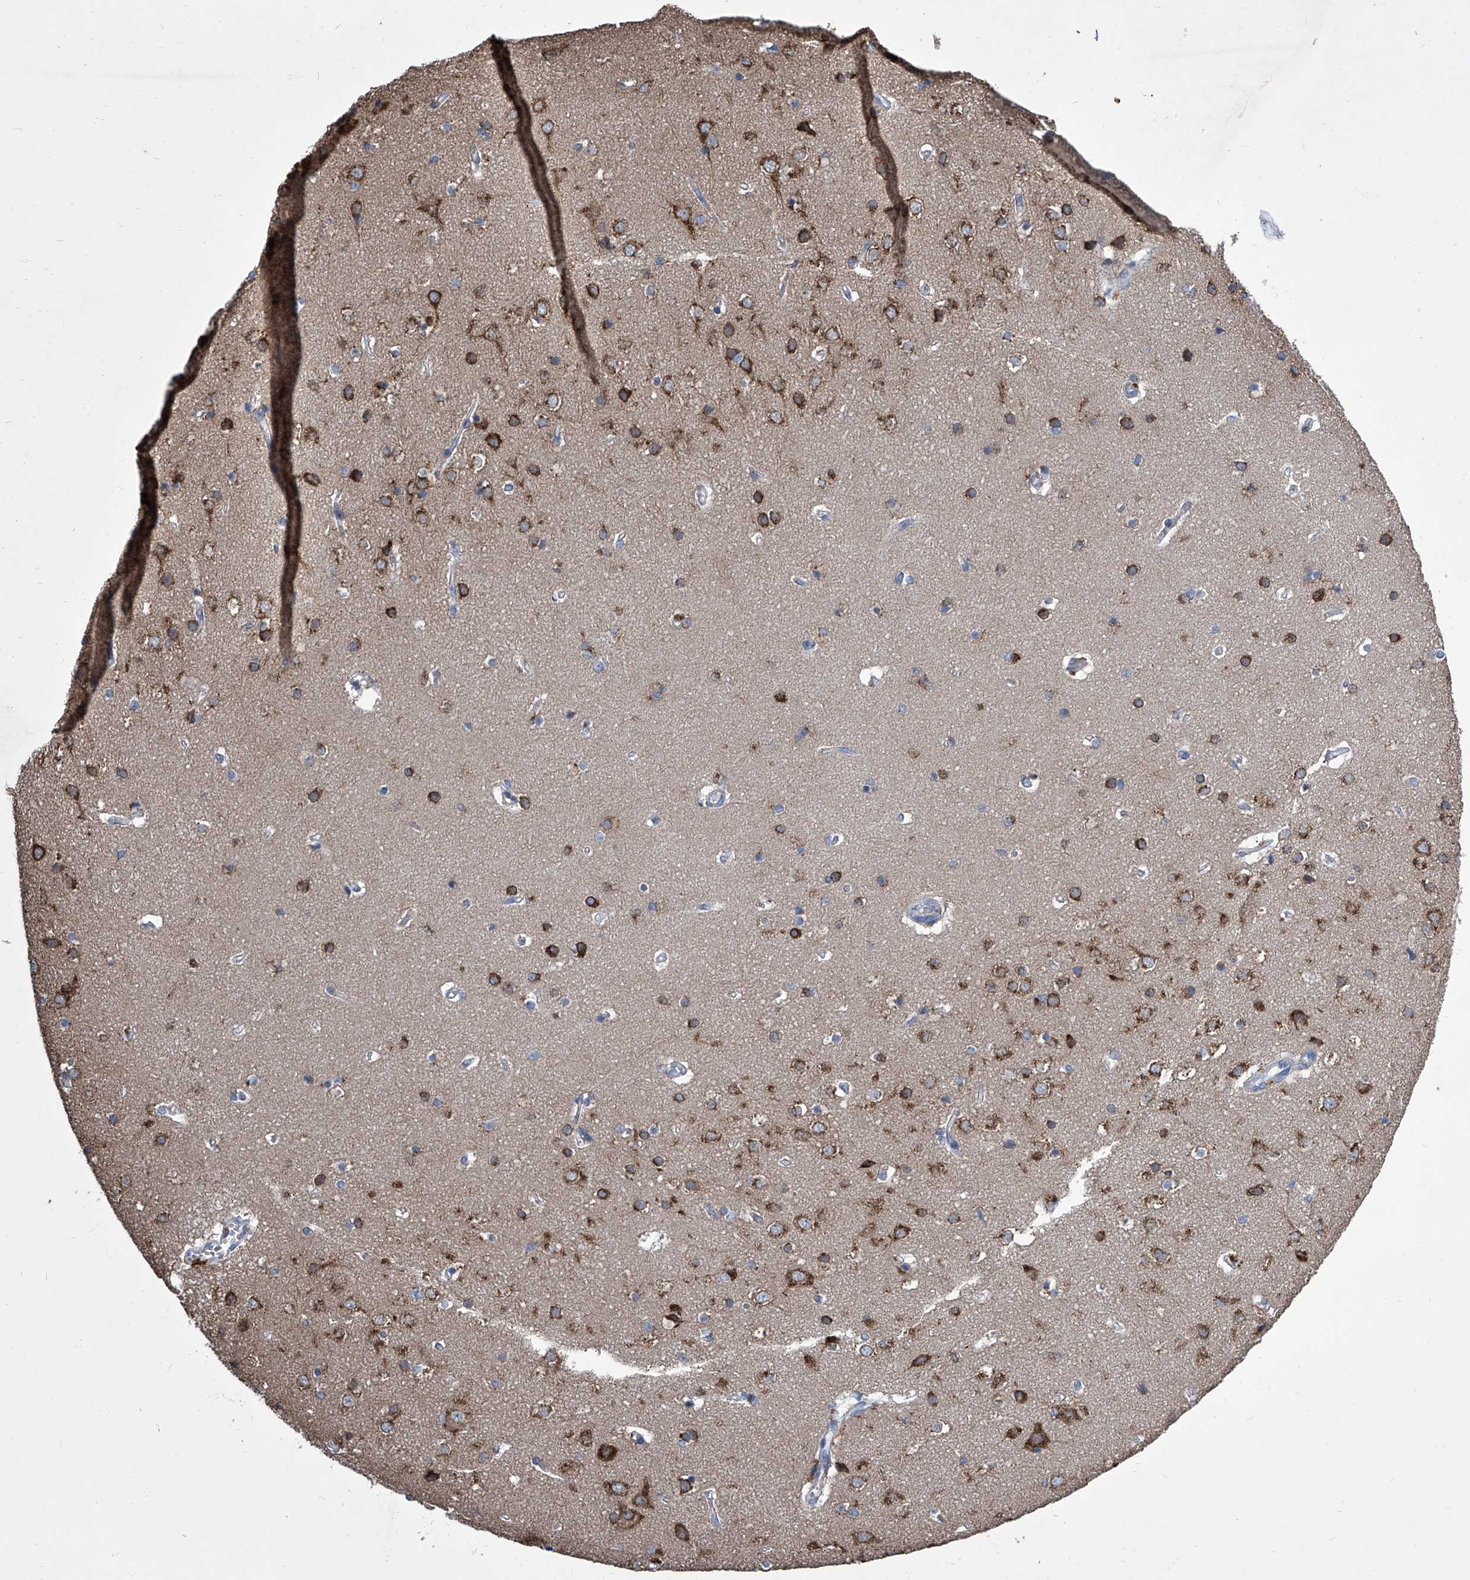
{"staining": {"intensity": "negative", "quantity": "none", "location": "none"}, "tissue": "cerebral cortex", "cell_type": "Endothelial cells", "image_type": "normal", "snomed": [{"axis": "morphology", "description": "Normal tissue, NOS"}, {"axis": "topography", "description": "Cerebral cortex"}], "caption": "The image reveals no staining of endothelial cells in normal cerebral cortex. Brightfield microscopy of IHC stained with DAB (brown) and hematoxylin (blue), captured at high magnification.", "gene": "TJAP1", "patient": {"sex": "male", "age": 54}}